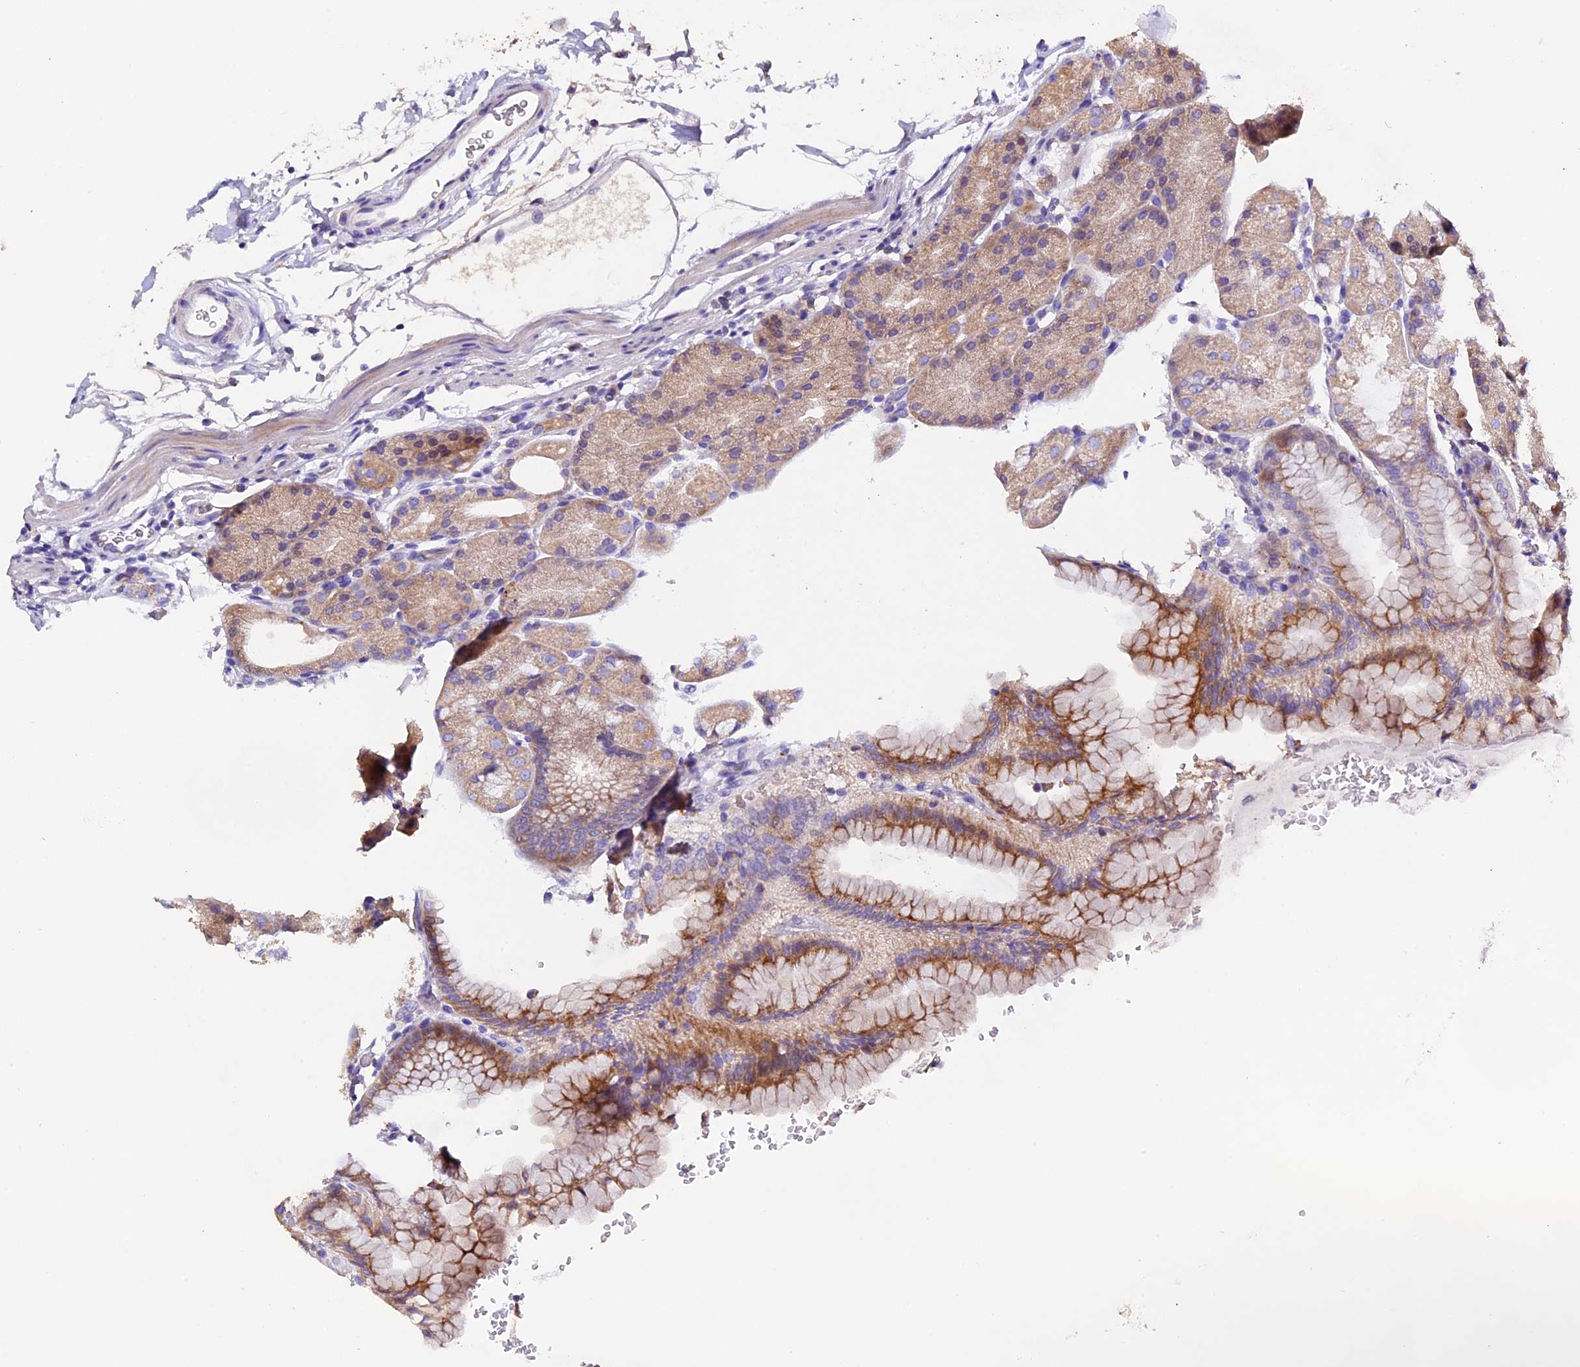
{"staining": {"intensity": "moderate", "quantity": ">75%", "location": "cytoplasmic/membranous"}, "tissue": "stomach", "cell_type": "Glandular cells", "image_type": "normal", "snomed": [{"axis": "morphology", "description": "Normal tissue, NOS"}, {"axis": "topography", "description": "Stomach, upper"}, {"axis": "topography", "description": "Stomach, lower"}], "caption": "Unremarkable stomach reveals moderate cytoplasmic/membranous staining in approximately >75% of glandular cells The staining was performed using DAB (3,3'-diaminobenzidine), with brown indicating positive protein expression. Nuclei are stained blue with hematoxylin..", "gene": "FBXW9", "patient": {"sex": "male", "age": 62}}